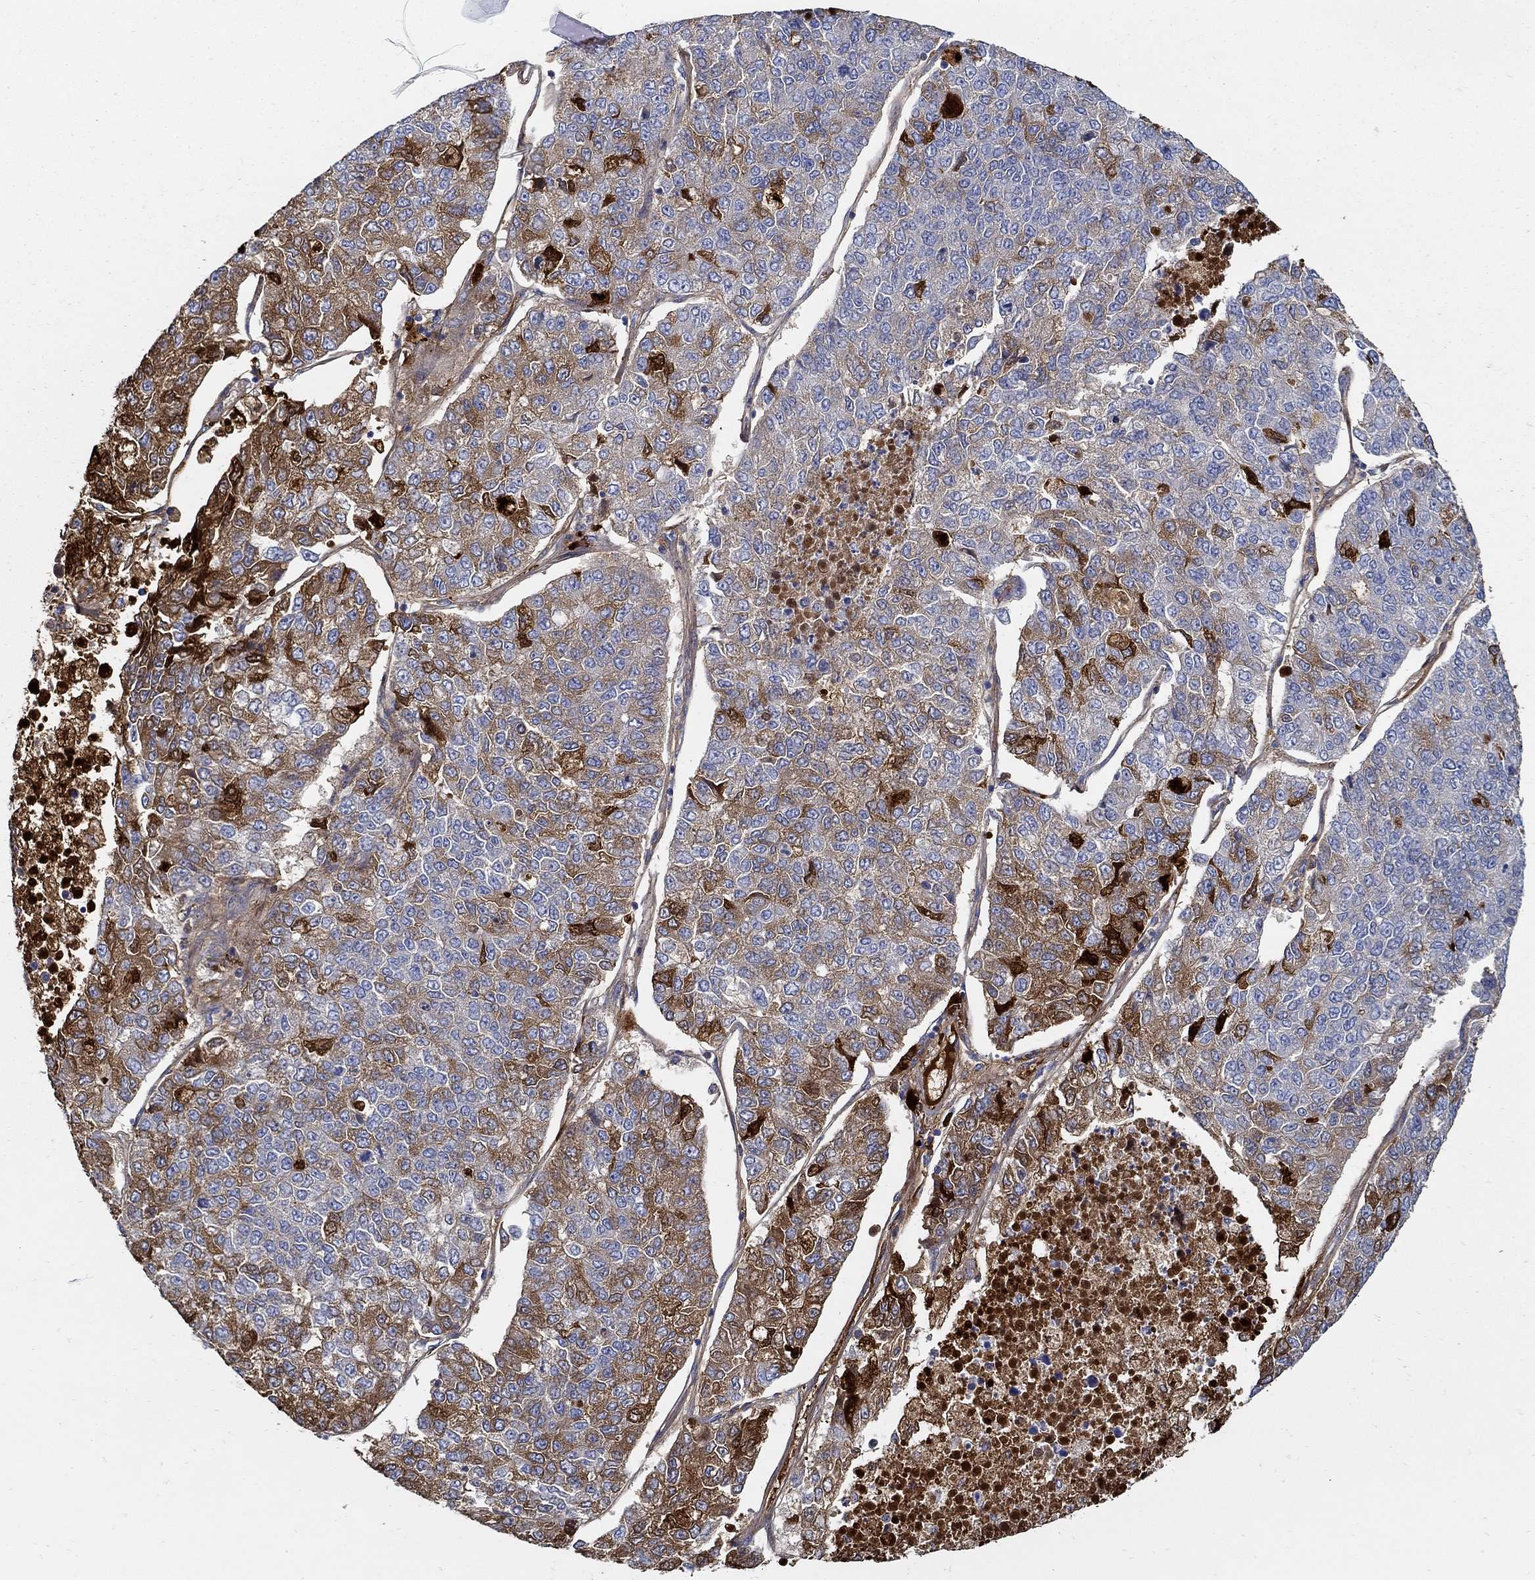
{"staining": {"intensity": "moderate", "quantity": "25%-75%", "location": "cytoplasmic/membranous"}, "tissue": "lung cancer", "cell_type": "Tumor cells", "image_type": "cancer", "snomed": [{"axis": "morphology", "description": "Adenocarcinoma, NOS"}, {"axis": "topography", "description": "Lung"}], "caption": "IHC (DAB (3,3'-diaminobenzidine)) staining of human lung cancer (adenocarcinoma) demonstrates moderate cytoplasmic/membranous protein staining in approximately 25%-75% of tumor cells.", "gene": "TGFBI", "patient": {"sex": "male", "age": 49}}